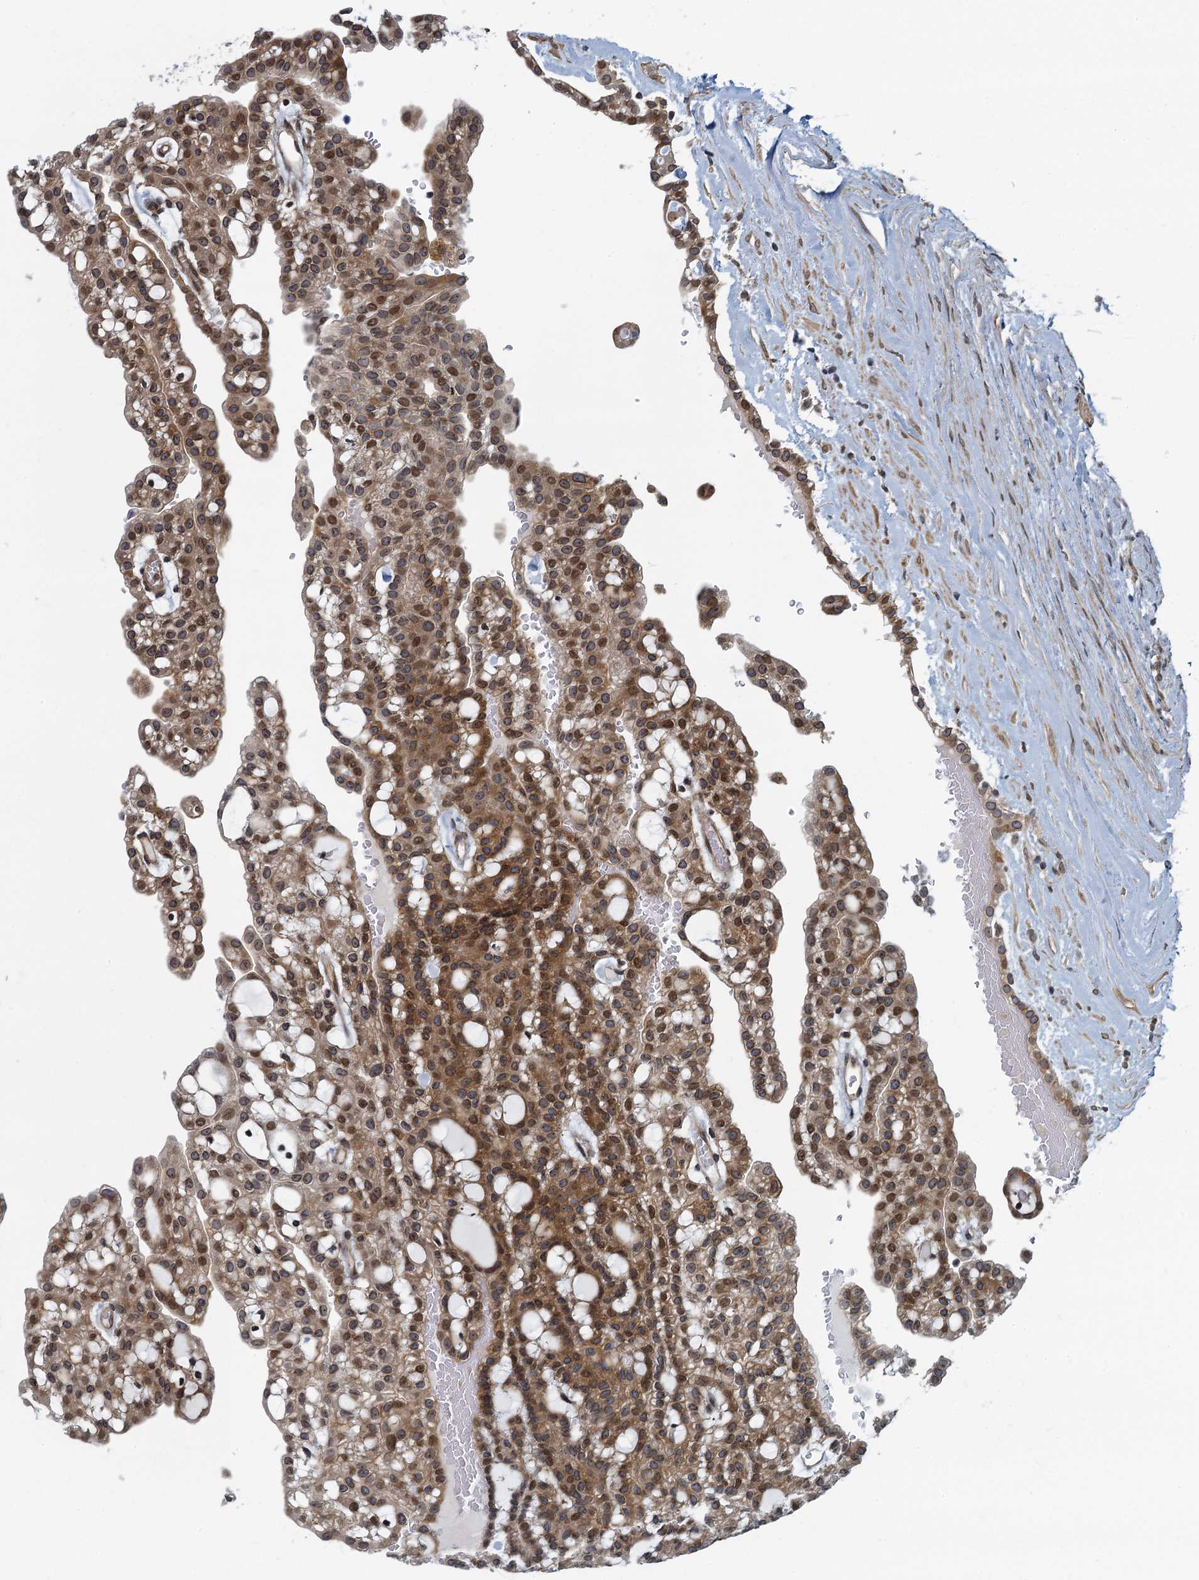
{"staining": {"intensity": "moderate", "quantity": ">75%", "location": "cytoplasmic/membranous,nuclear"}, "tissue": "renal cancer", "cell_type": "Tumor cells", "image_type": "cancer", "snomed": [{"axis": "morphology", "description": "Adenocarcinoma, NOS"}, {"axis": "topography", "description": "Kidney"}], "caption": "The immunohistochemical stain highlights moderate cytoplasmic/membranous and nuclear expression in tumor cells of renal adenocarcinoma tissue.", "gene": "CCDC34", "patient": {"sex": "male", "age": 63}}